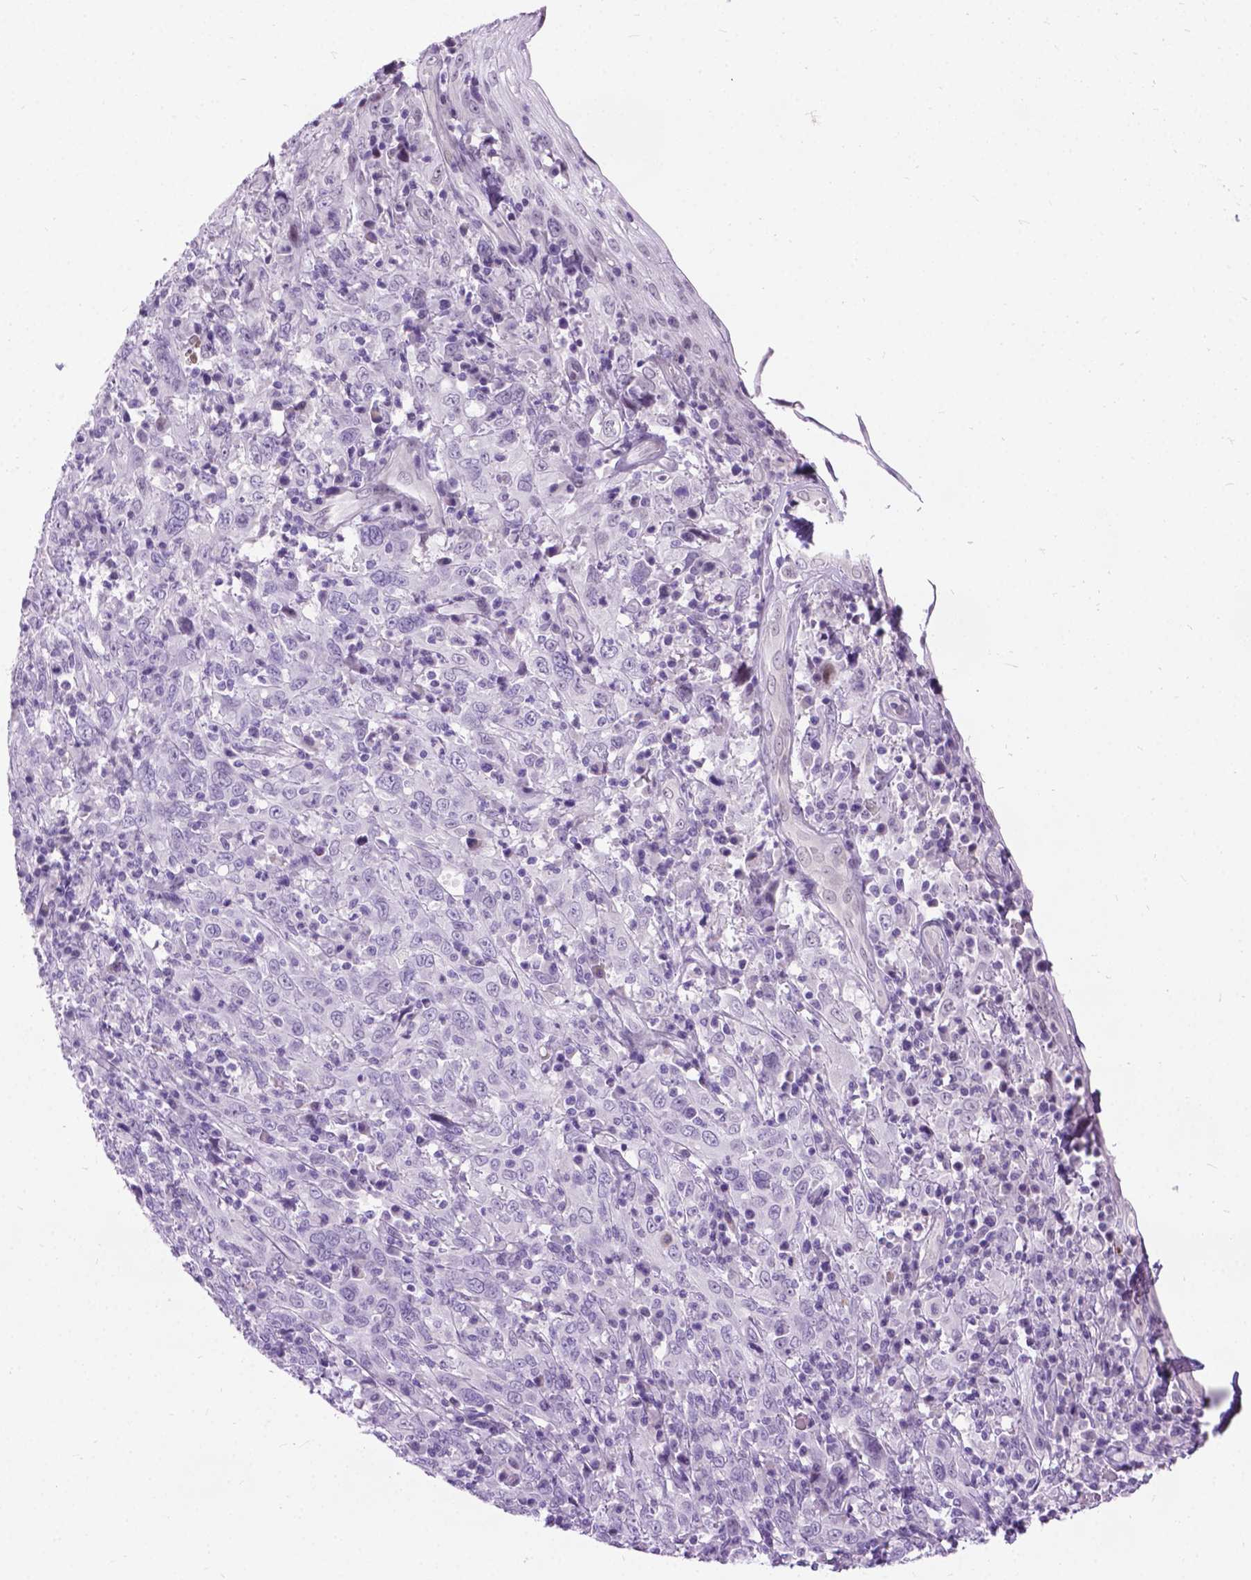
{"staining": {"intensity": "negative", "quantity": "none", "location": "none"}, "tissue": "cervical cancer", "cell_type": "Tumor cells", "image_type": "cancer", "snomed": [{"axis": "morphology", "description": "Squamous cell carcinoma, NOS"}, {"axis": "topography", "description": "Cervix"}], "caption": "High magnification brightfield microscopy of cervical cancer (squamous cell carcinoma) stained with DAB (brown) and counterstained with hematoxylin (blue): tumor cells show no significant positivity.", "gene": "PROB1", "patient": {"sex": "female", "age": 46}}